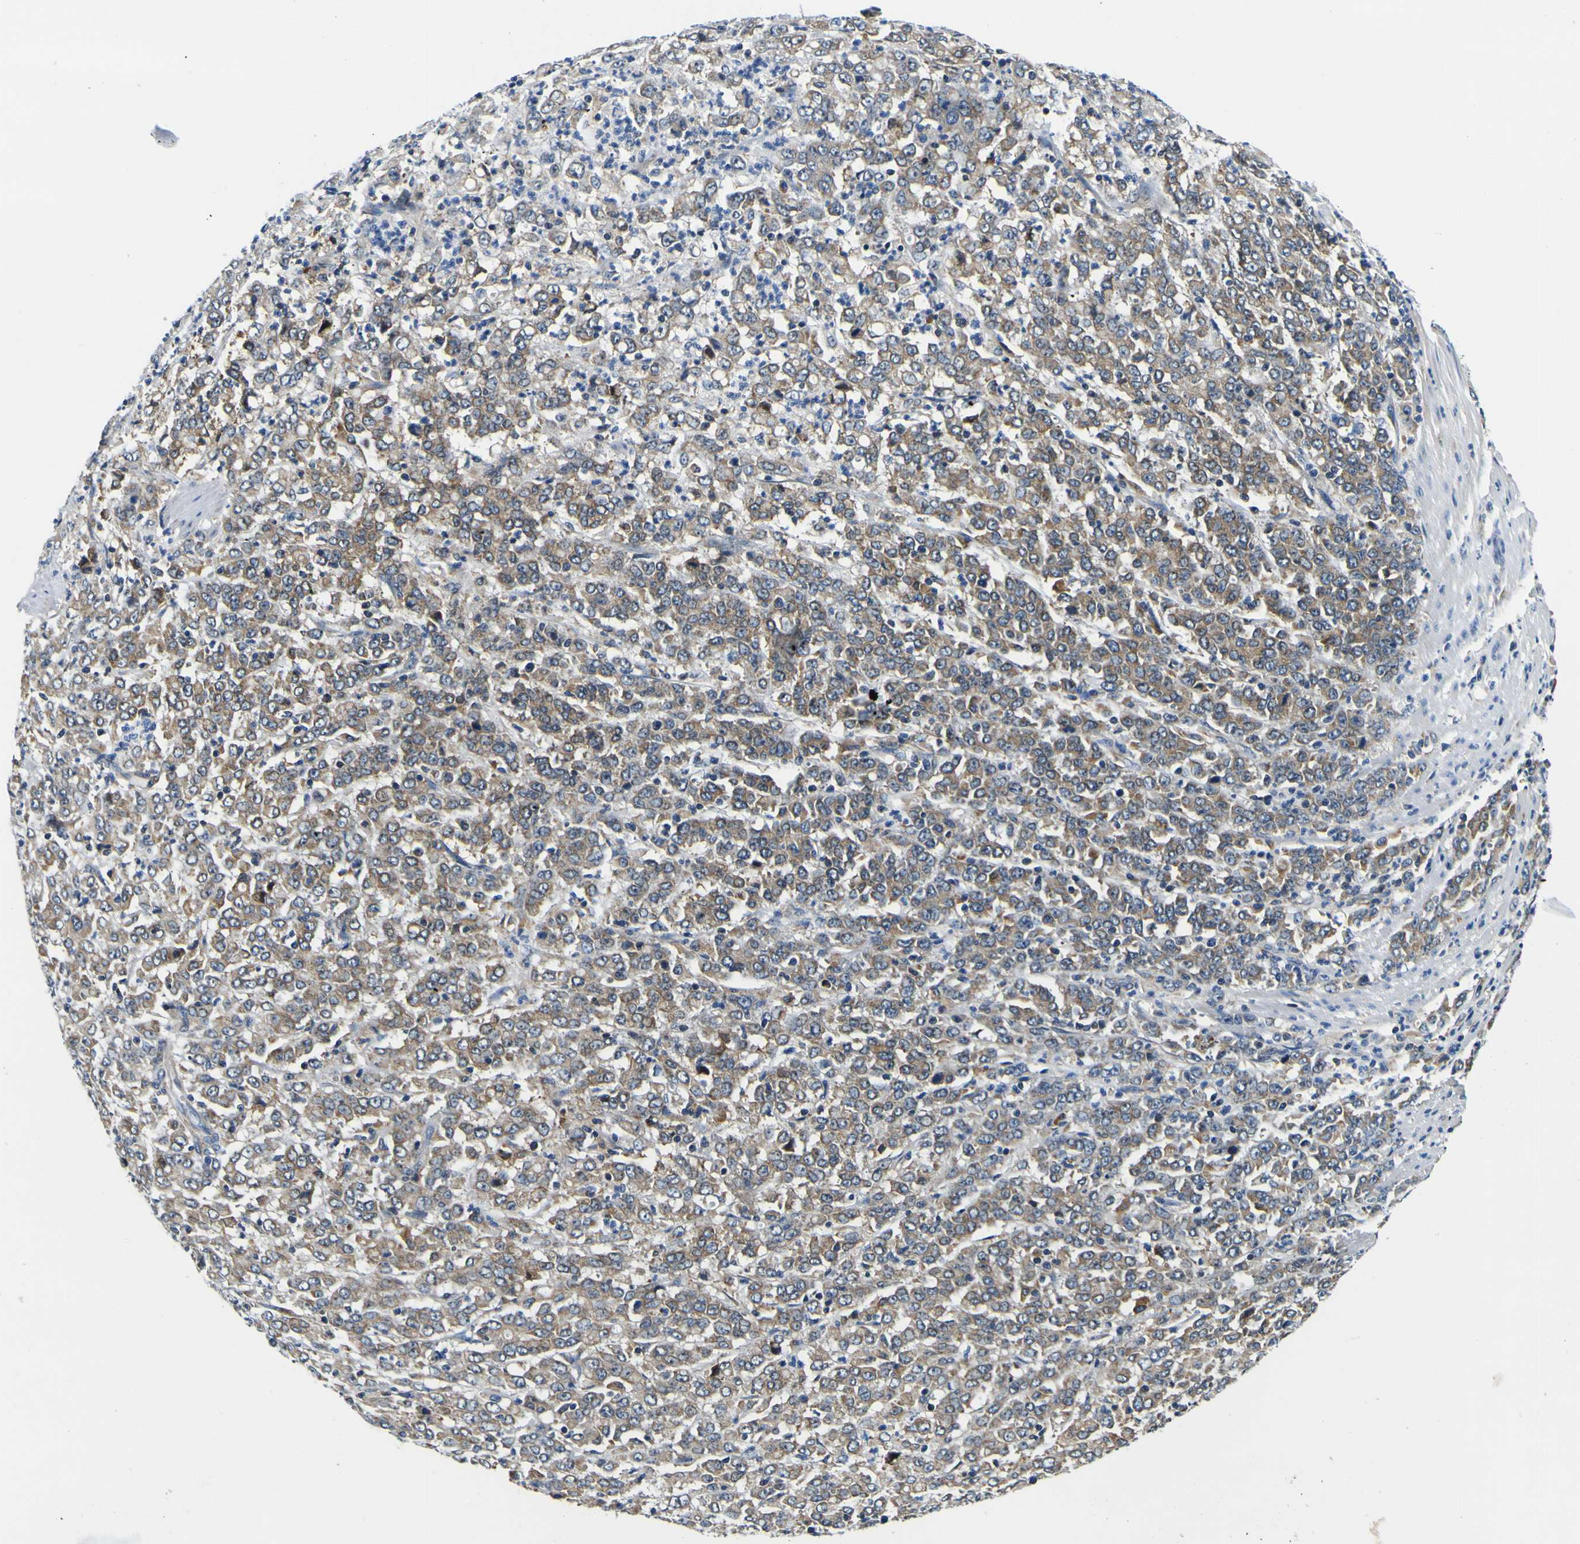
{"staining": {"intensity": "moderate", "quantity": ">75%", "location": "cytoplasmic/membranous"}, "tissue": "stomach cancer", "cell_type": "Tumor cells", "image_type": "cancer", "snomed": [{"axis": "morphology", "description": "Adenocarcinoma, NOS"}, {"axis": "topography", "description": "Stomach, lower"}], "caption": "This is an image of immunohistochemistry (IHC) staining of stomach cancer (adenocarcinoma), which shows moderate staining in the cytoplasmic/membranous of tumor cells.", "gene": "NLRP3", "patient": {"sex": "female", "age": 71}}